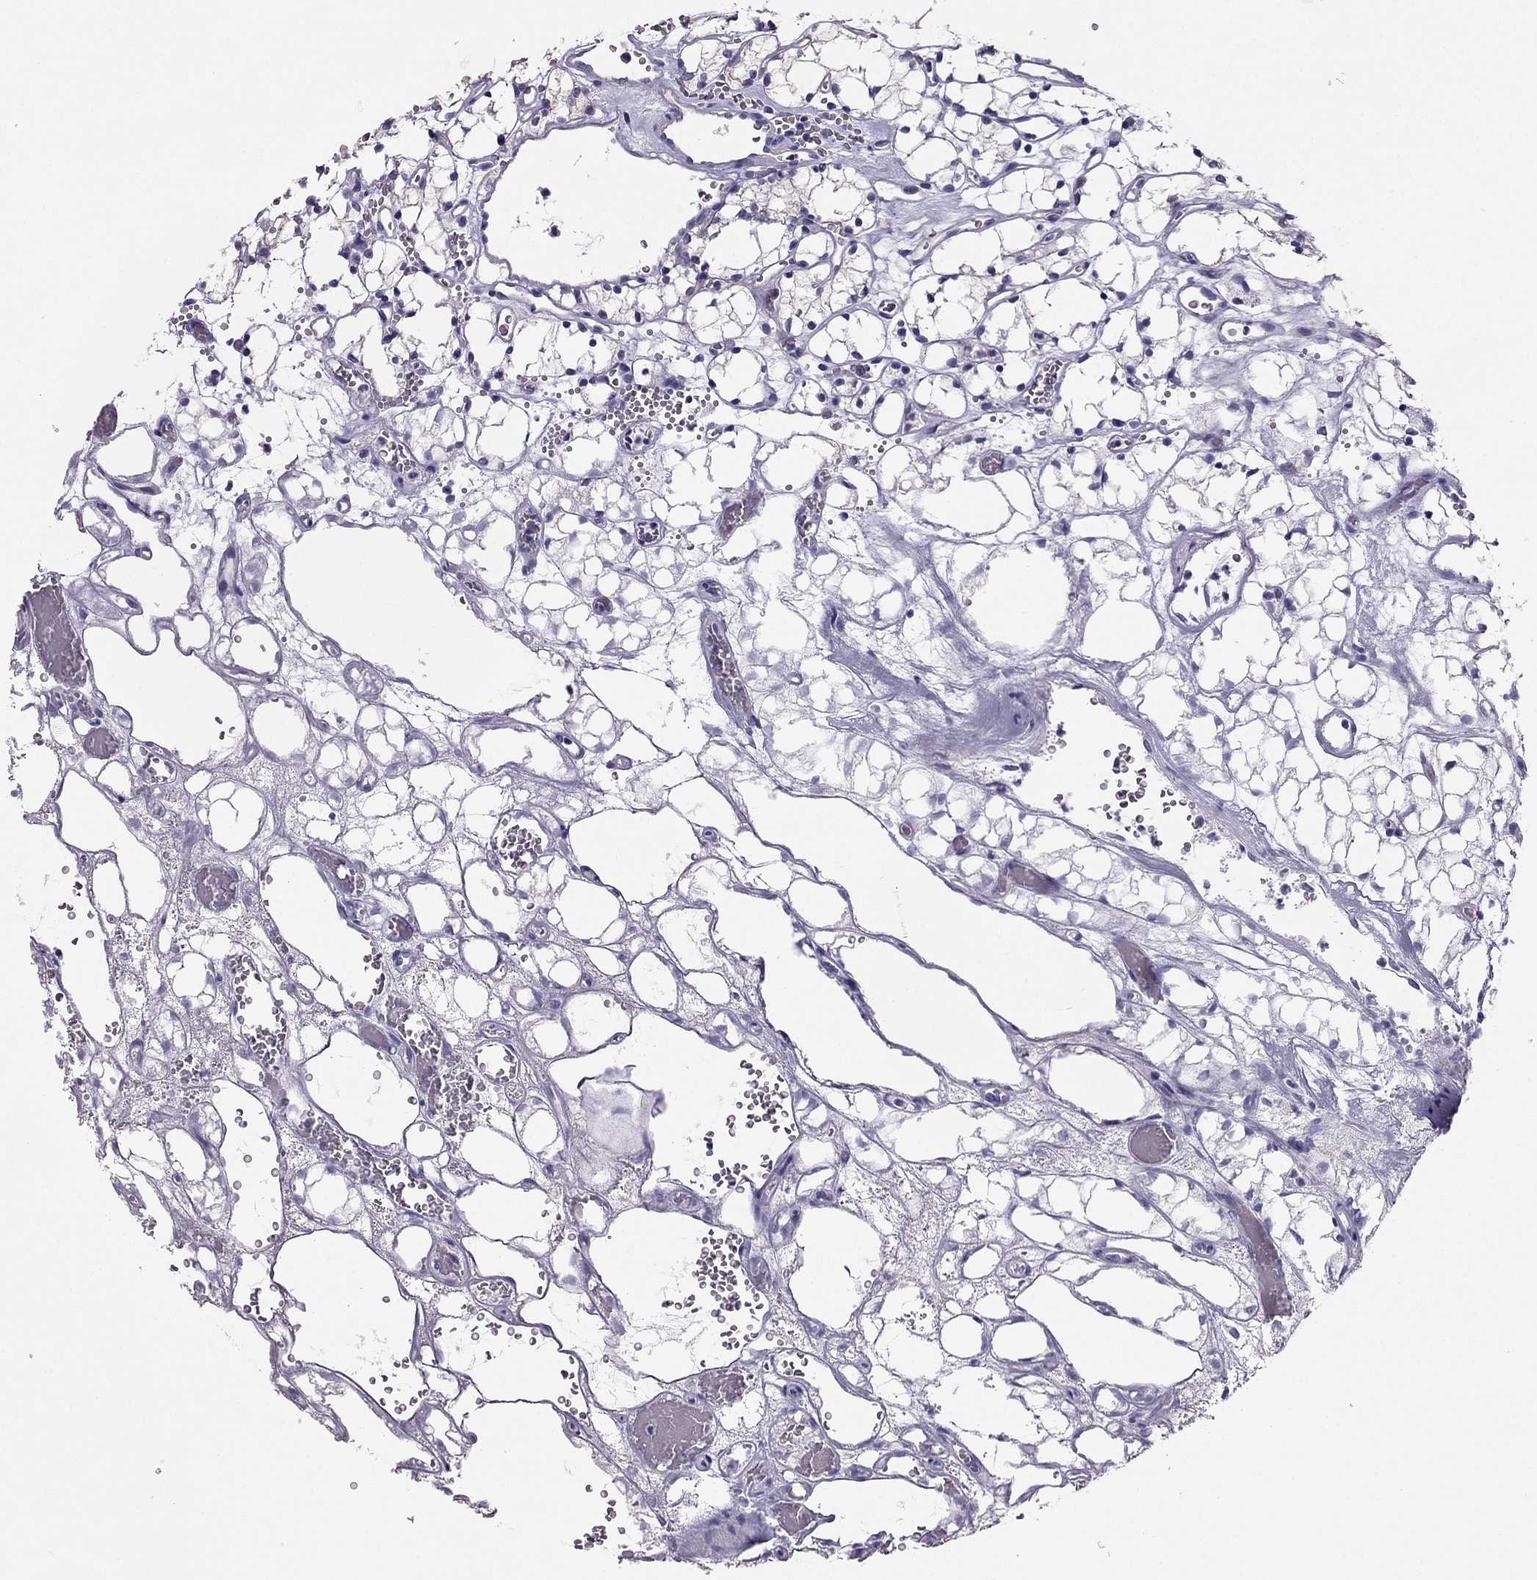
{"staining": {"intensity": "negative", "quantity": "none", "location": "none"}, "tissue": "renal cancer", "cell_type": "Tumor cells", "image_type": "cancer", "snomed": [{"axis": "morphology", "description": "Adenocarcinoma, NOS"}, {"axis": "topography", "description": "Kidney"}], "caption": "Tumor cells show no significant positivity in renal cancer.", "gene": "PDE6A", "patient": {"sex": "female", "age": 69}}